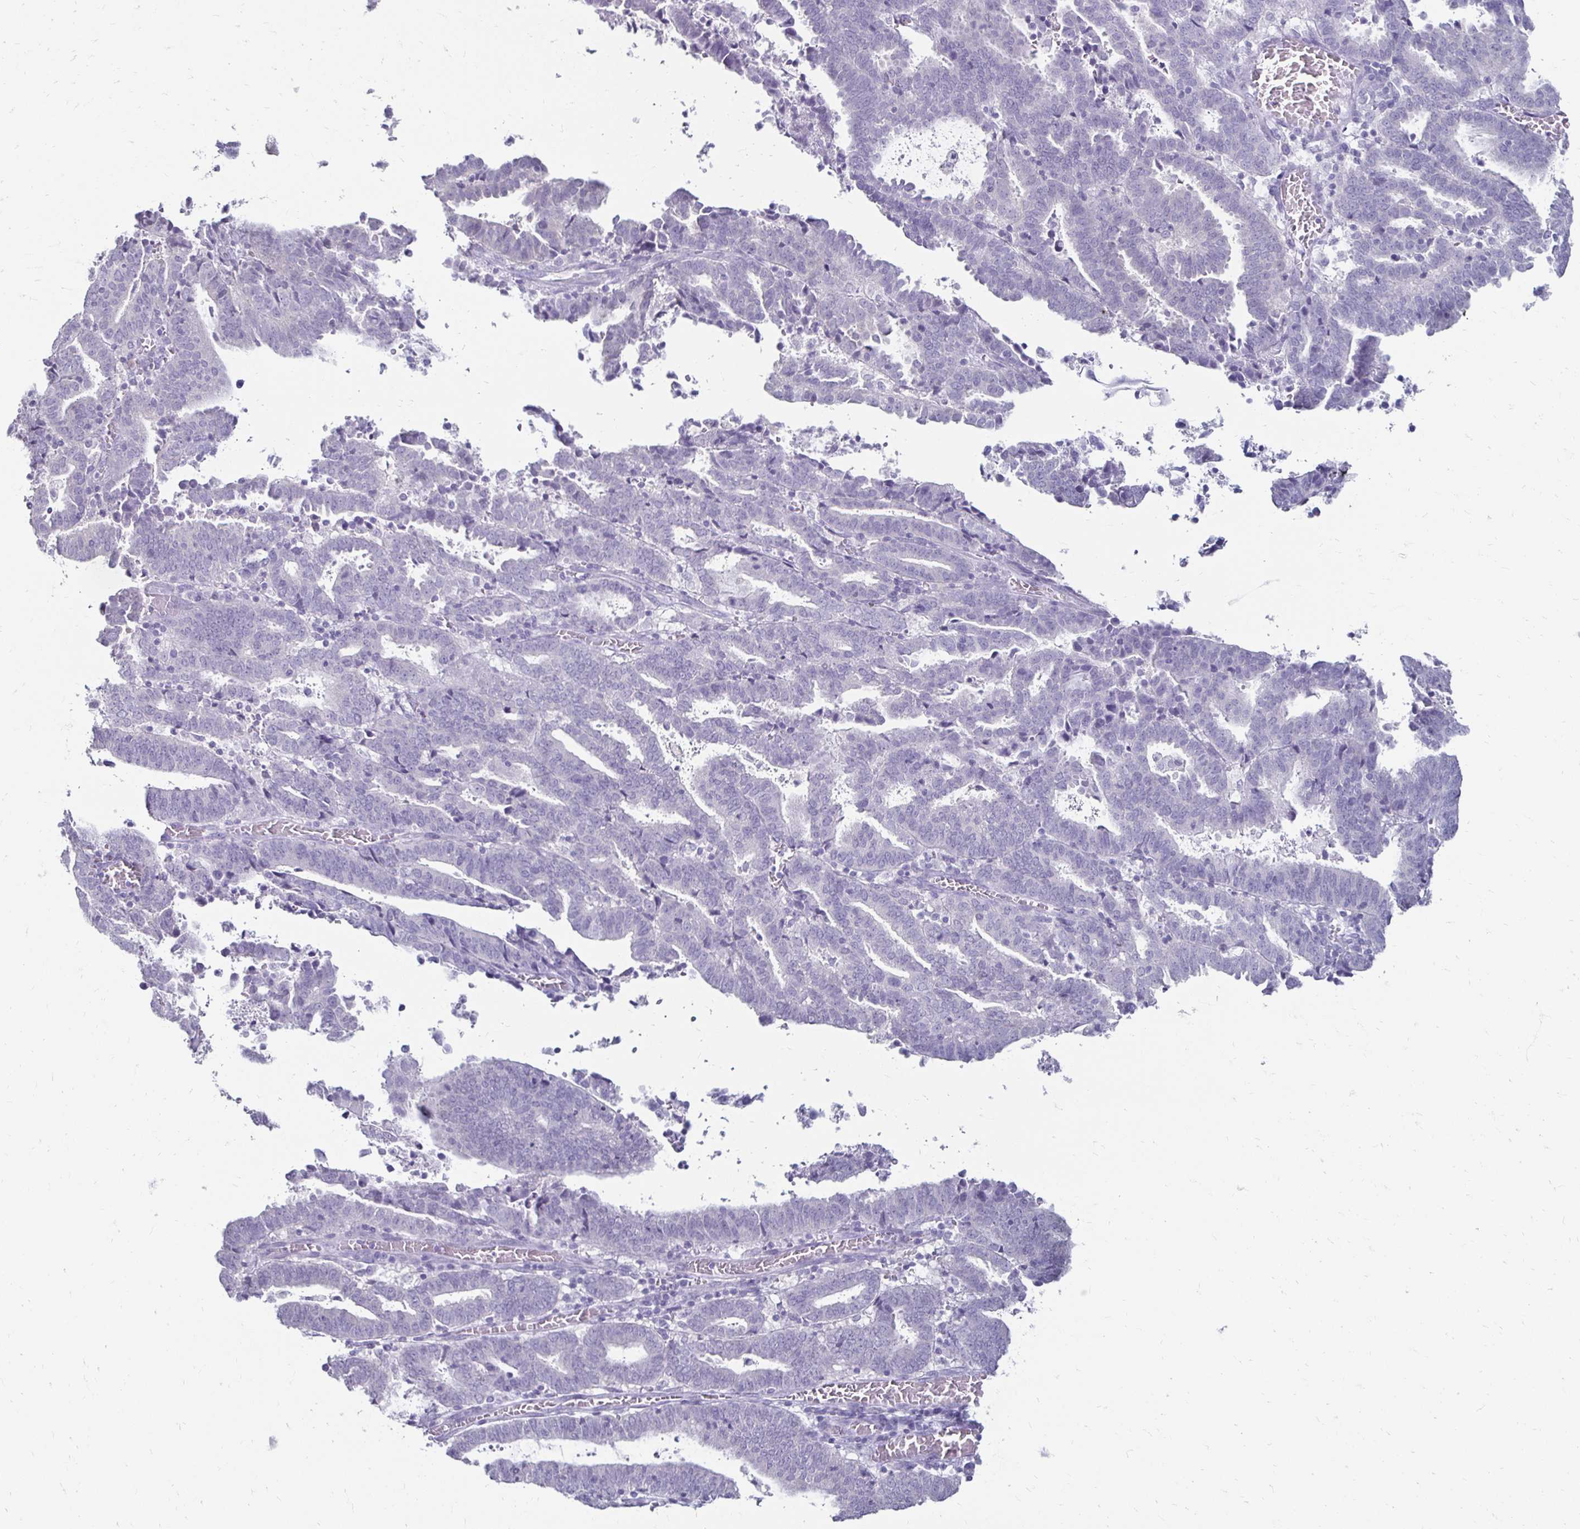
{"staining": {"intensity": "negative", "quantity": "none", "location": "none"}, "tissue": "endometrial cancer", "cell_type": "Tumor cells", "image_type": "cancer", "snomed": [{"axis": "morphology", "description": "Adenocarcinoma, NOS"}, {"axis": "topography", "description": "Uterus"}], "caption": "An image of human endometrial cancer (adenocarcinoma) is negative for staining in tumor cells. The staining is performed using DAB brown chromogen with nuclei counter-stained in using hematoxylin.", "gene": "TOMM34", "patient": {"sex": "female", "age": 83}}